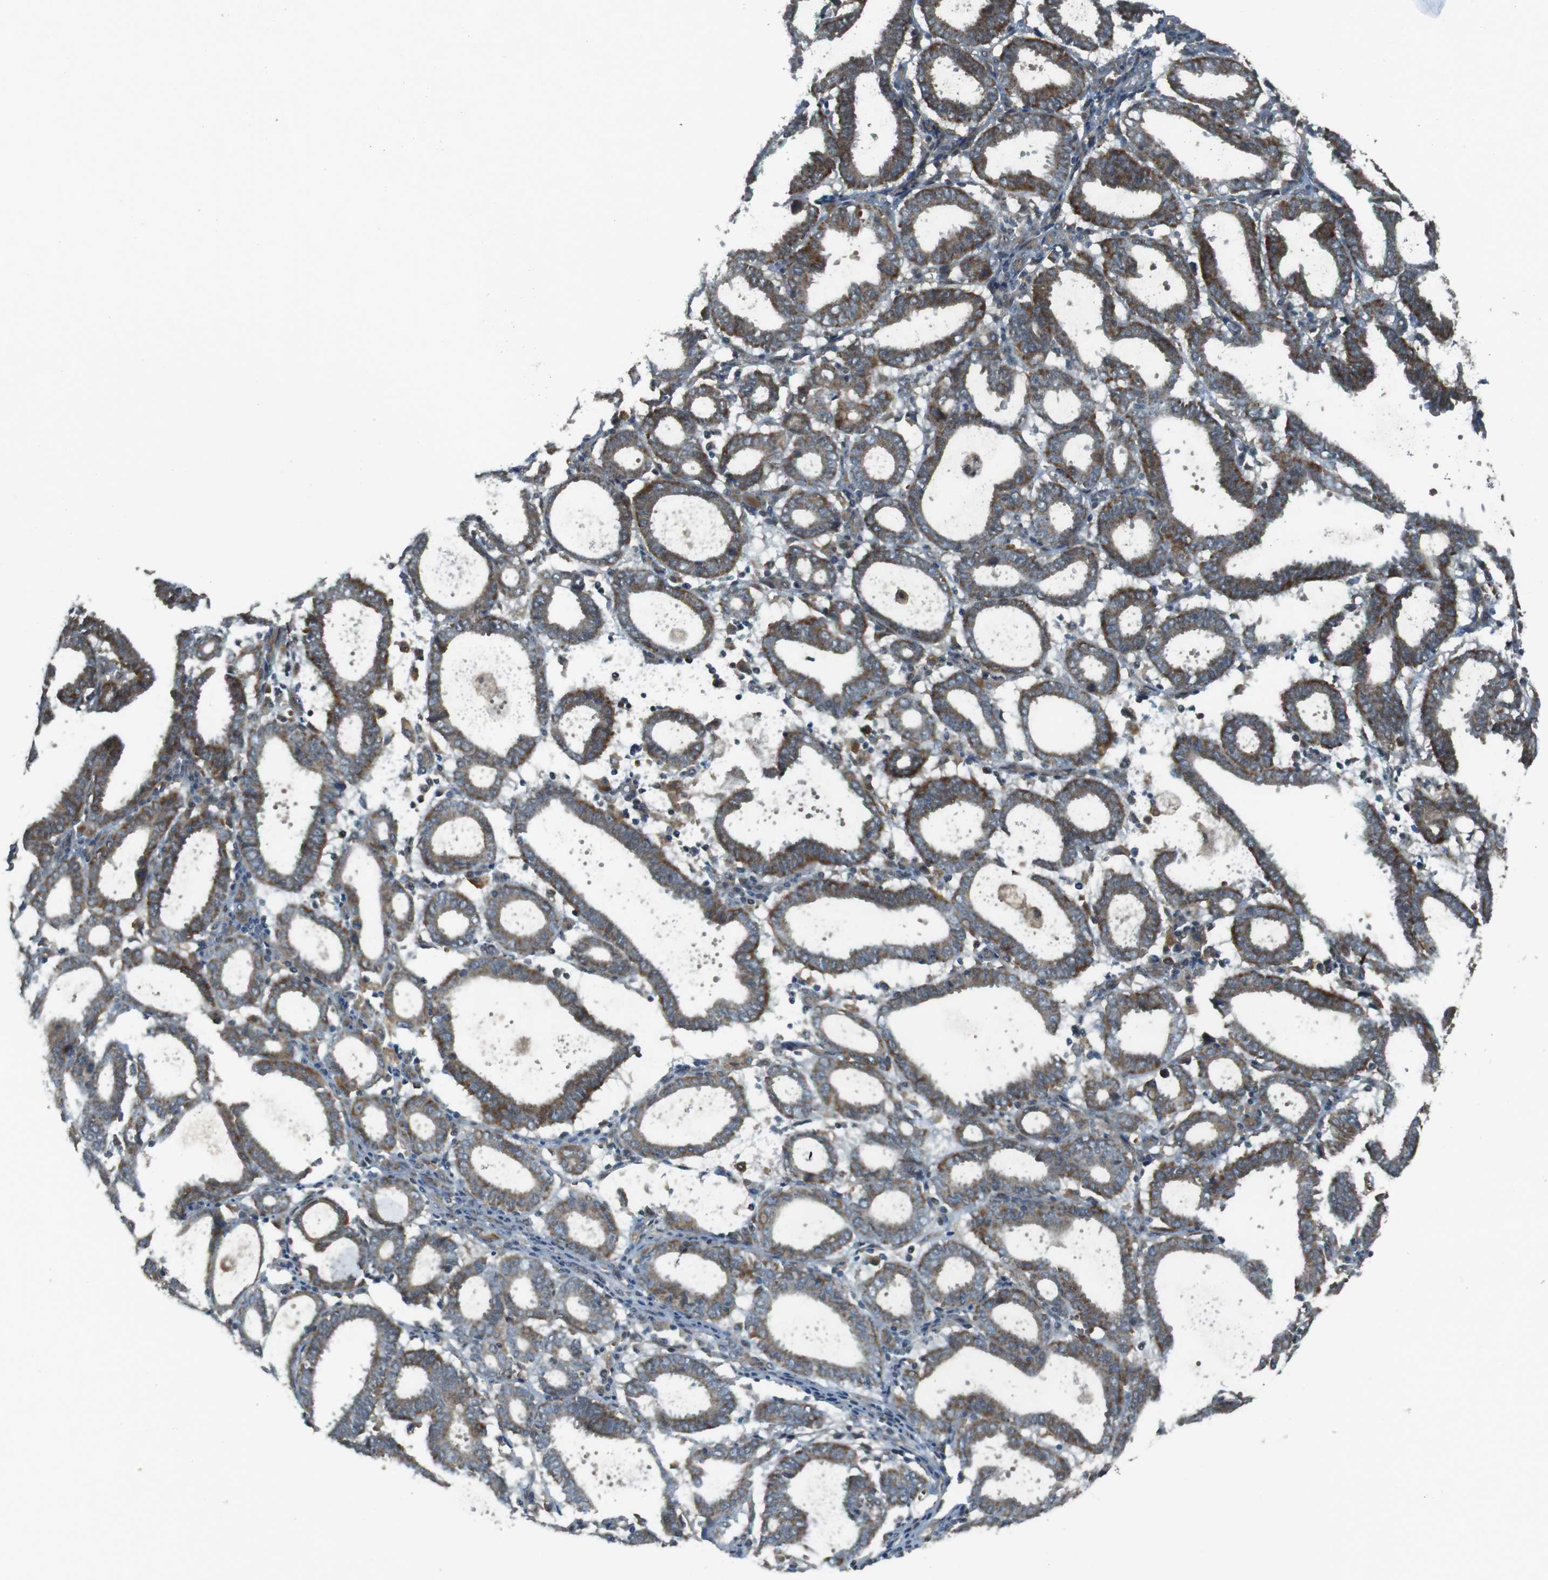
{"staining": {"intensity": "moderate", "quantity": ">75%", "location": "cytoplasmic/membranous"}, "tissue": "endometrial cancer", "cell_type": "Tumor cells", "image_type": "cancer", "snomed": [{"axis": "morphology", "description": "Adenocarcinoma, NOS"}, {"axis": "topography", "description": "Uterus"}], "caption": "The photomicrograph demonstrates staining of endometrial cancer, revealing moderate cytoplasmic/membranous protein expression (brown color) within tumor cells.", "gene": "IFFO2", "patient": {"sex": "female", "age": 83}}